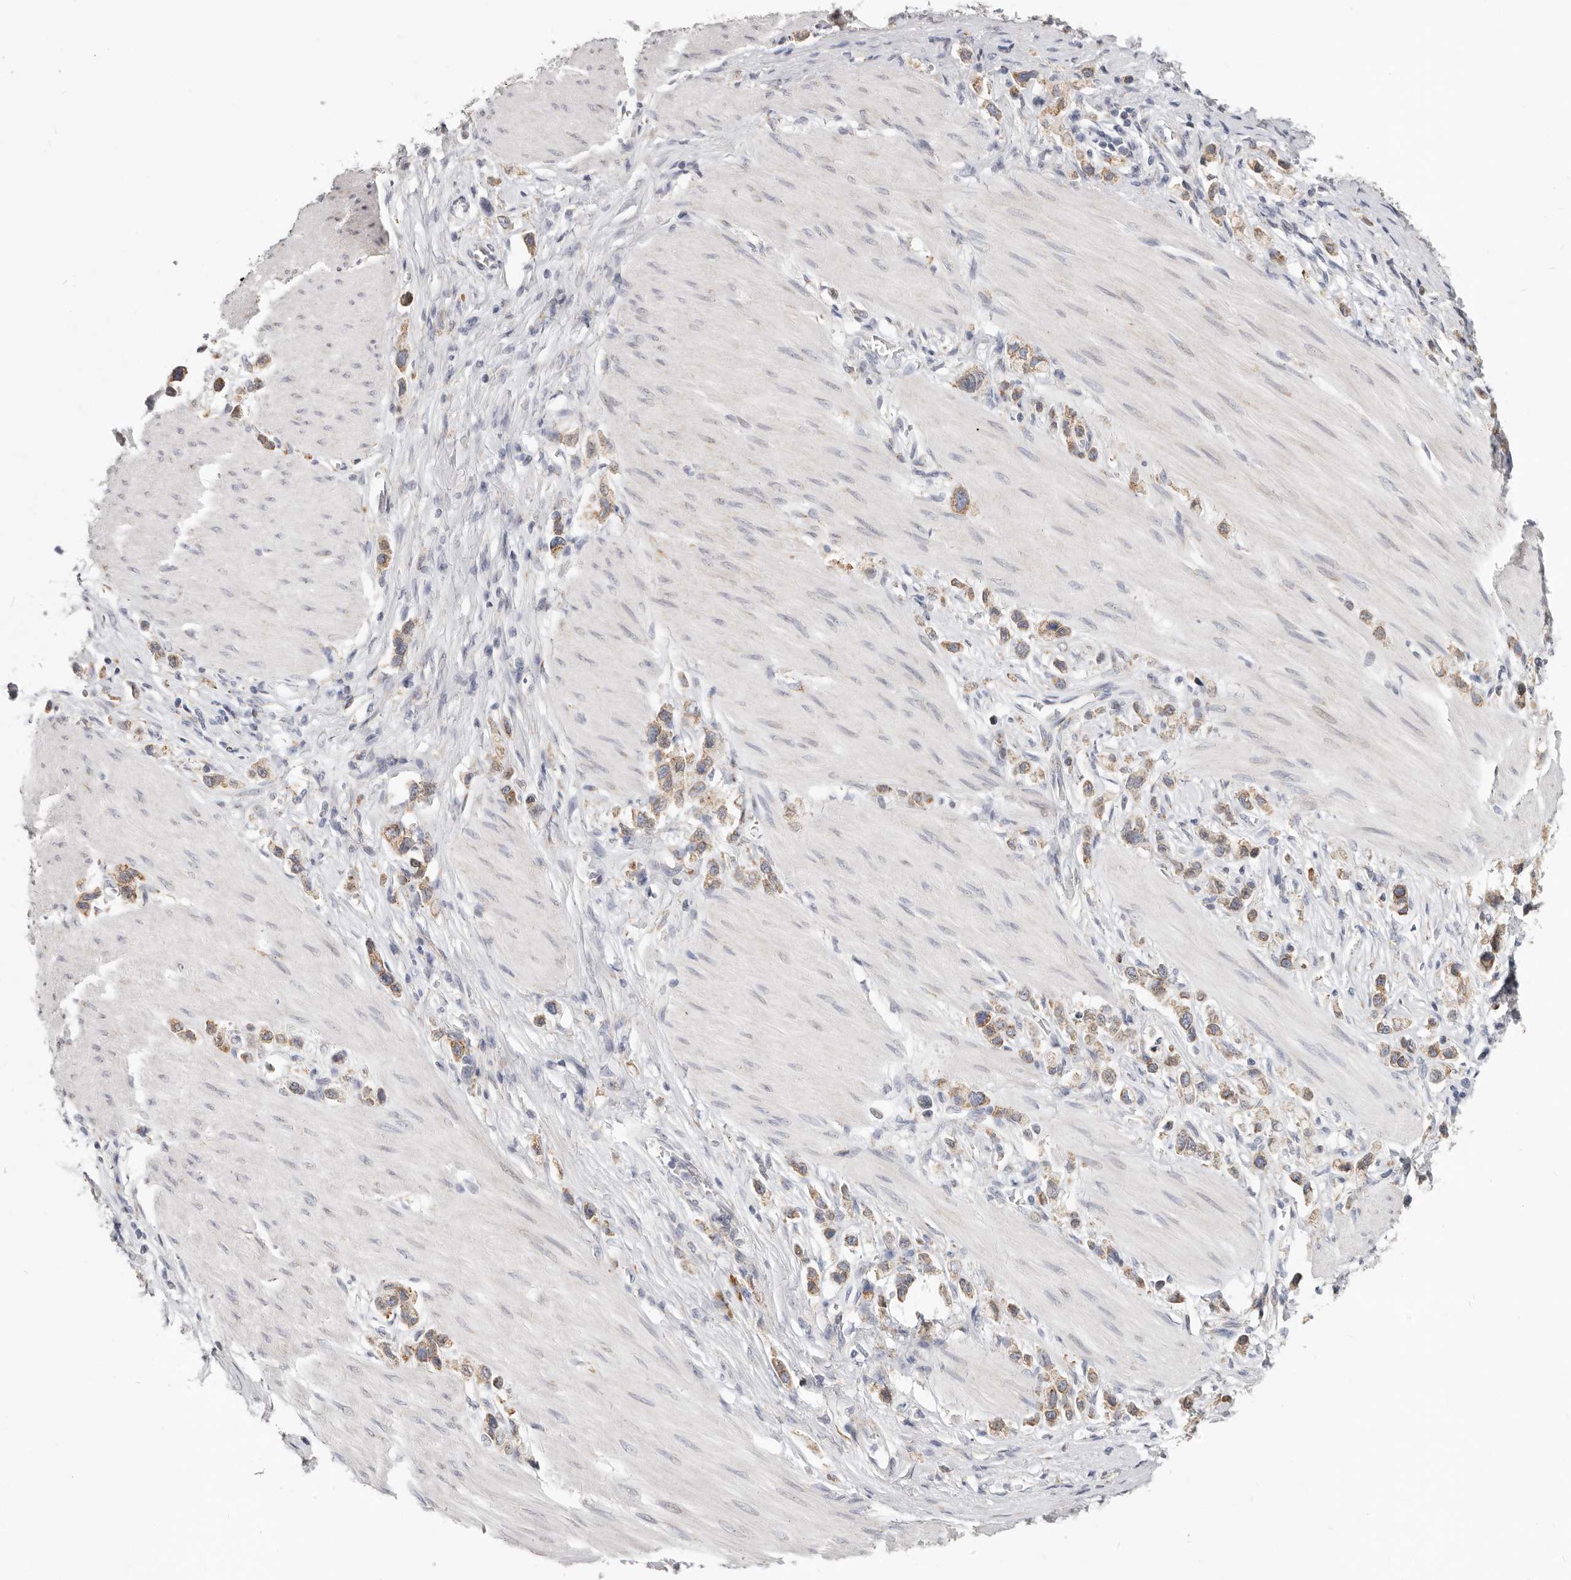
{"staining": {"intensity": "moderate", "quantity": ">75%", "location": "cytoplasmic/membranous"}, "tissue": "stomach cancer", "cell_type": "Tumor cells", "image_type": "cancer", "snomed": [{"axis": "morphology", "description": "Adenocarcinoma, NOS"}, {"axis": "topography", "description": "Stomach"}], "caption": "Brown immunohistochemical staining in adenocarcinoma (stomach) displays moderate cytoplasmic/membranous staining in about >75% of tumor cells.", "gene": "IL32", "patient": {"sex": "female", "age": 65}}